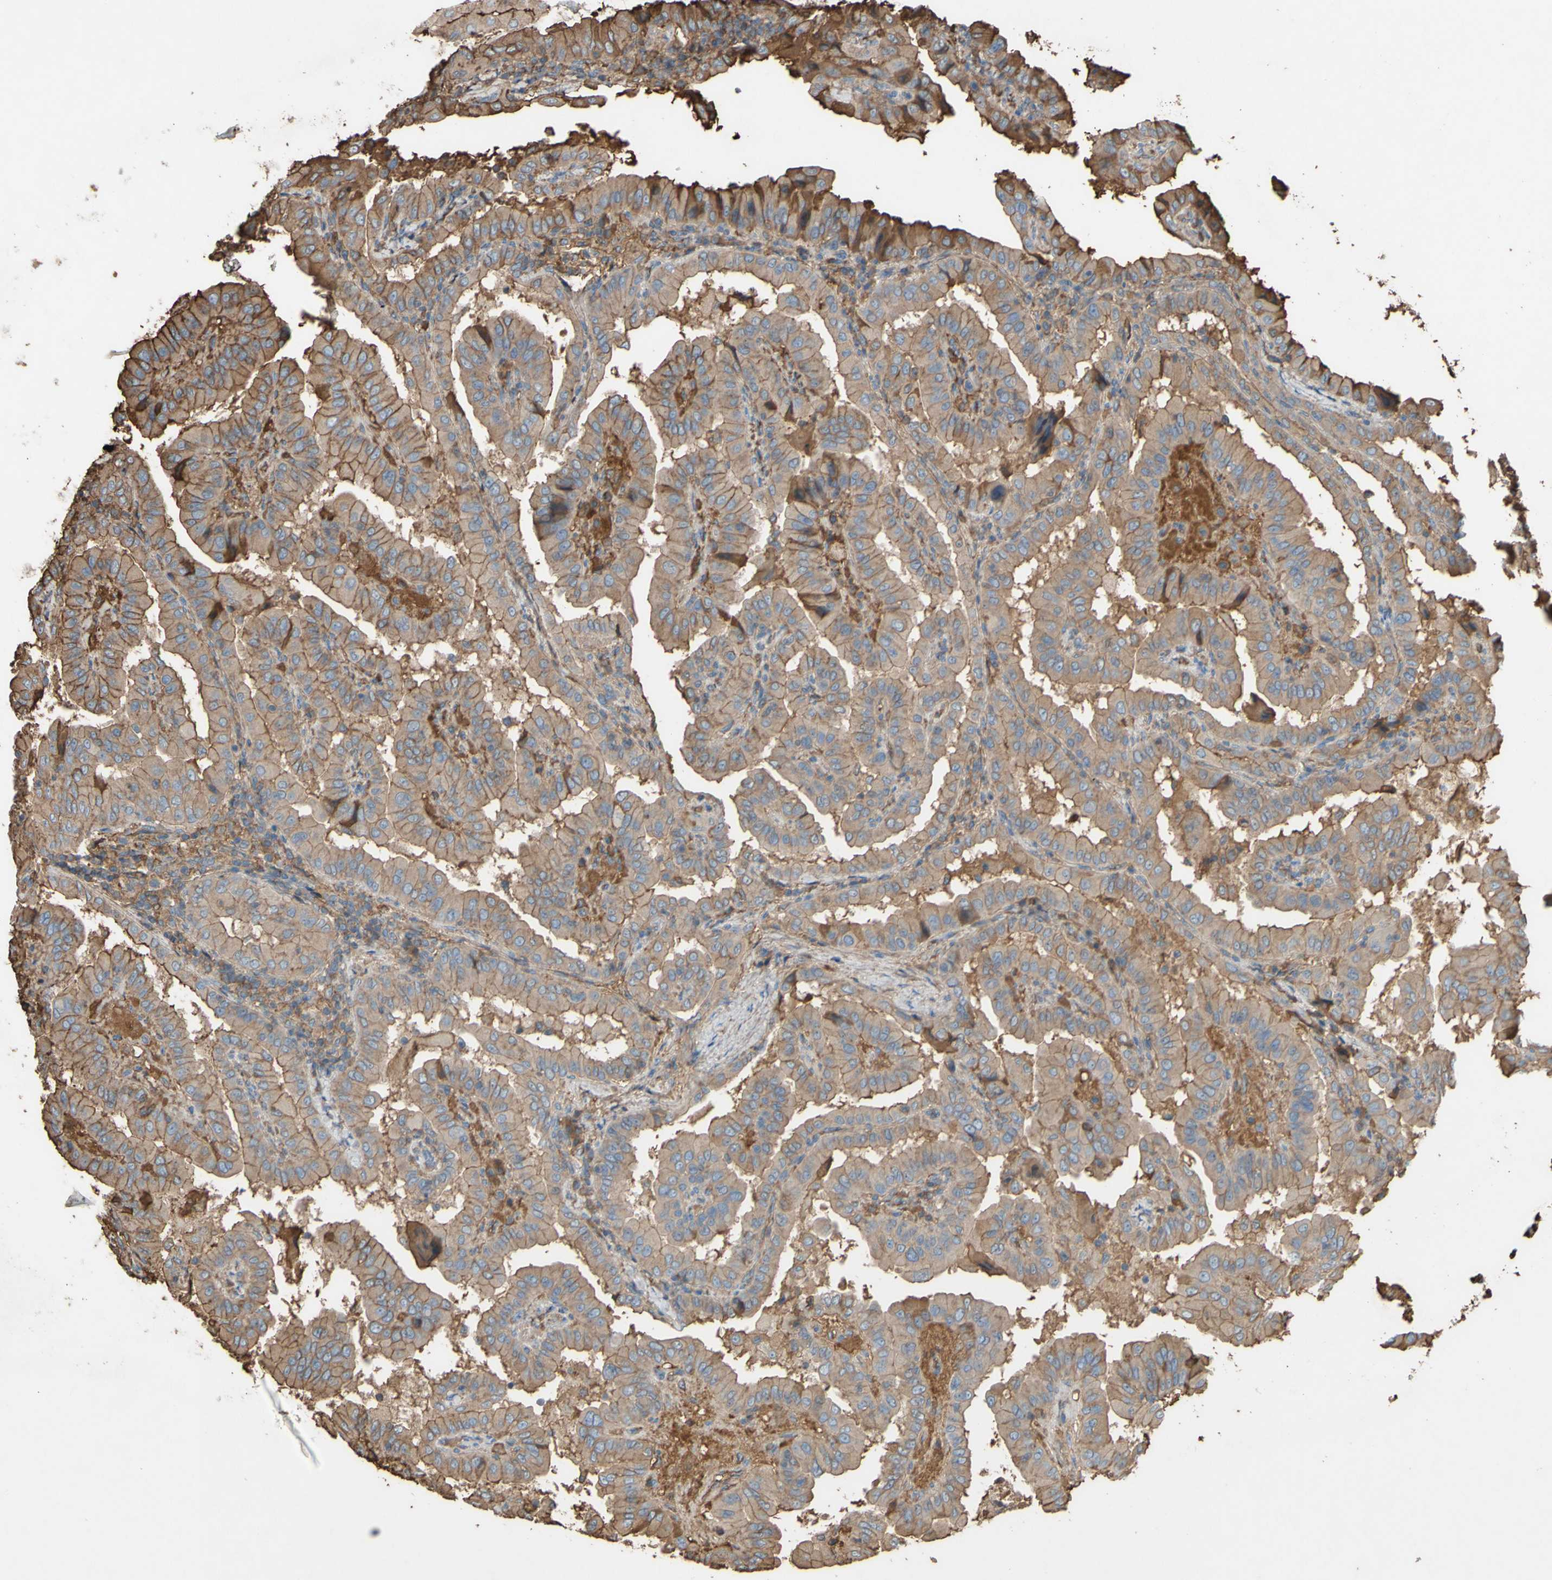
{"staining": {"intensity": "moderate", "quantity": "25%-75%", "location": "cytoplasmic/membranous"}, "tissue": "thyroid cancer", "cell_type": "Tumor cells", "image_type": "cancer", "snomed": [{"axis": "morphology", "description": "Papillary adenocarcinoma, NOS"}, {"axis": "topography", "description": "Thyroid gland"}], "caption": "Papillary adenocarcinoma (thyroid) stained with a protein marker displays moderate staining in tumor cells.", "gene": "PTGDS", "patient": {"sex": "male", "age": 33}}